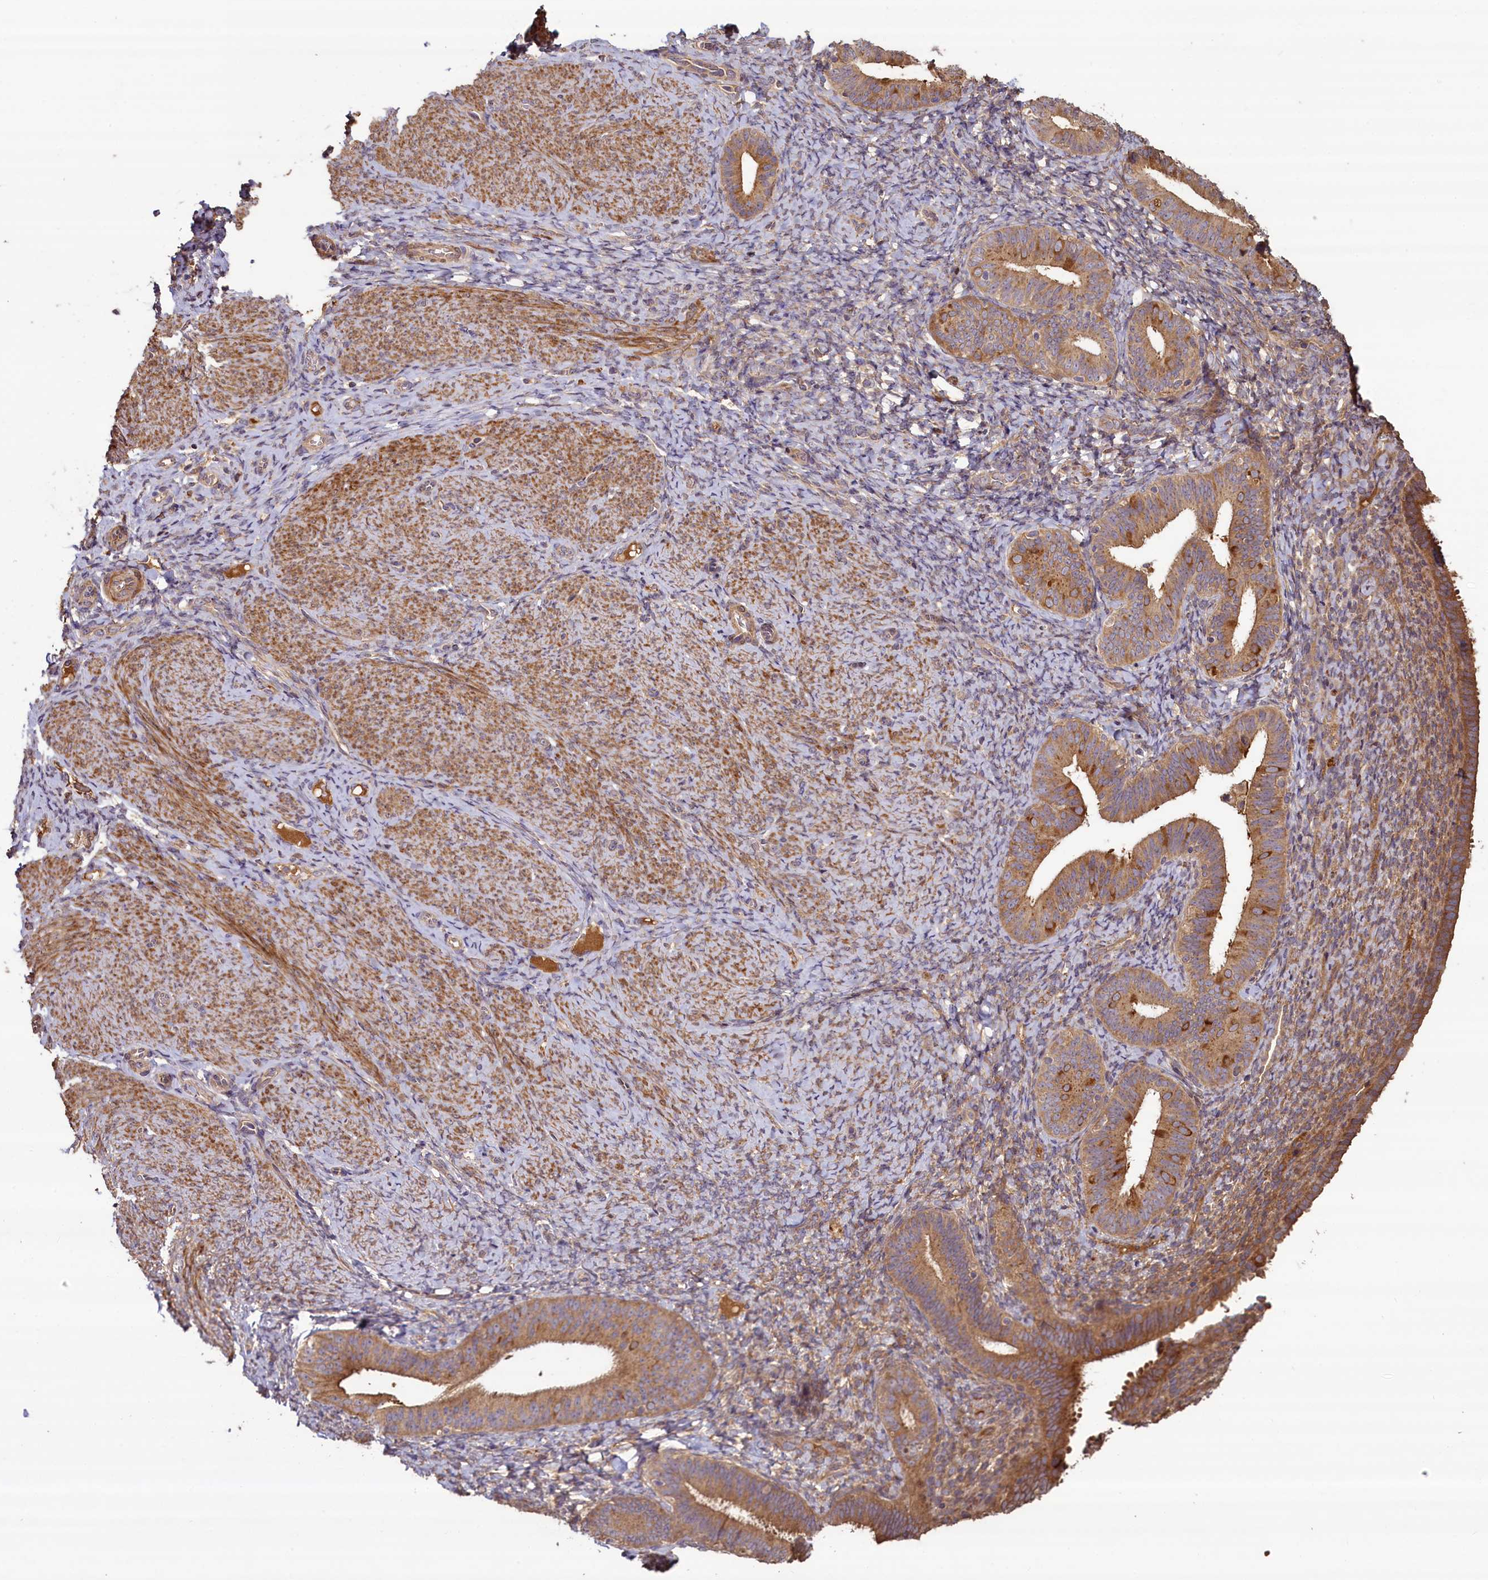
{"staining": {"intensity": "moderate", "quantity": ">75%", "location": "cytoplasmic/membranous"}, "tissue": "endometrium", "cell_type": "Cells in endometrial stroma", "image_type": "normal", "snomed": [{"axis": "morphology", "description": "Normal tissue, NOS"}, {"axis": "topography", "description": "Endometrium"}], "caption": "A brown stain labels moderate cytoplasmic/membranous positivity of a protein in cells in endometrial stroma of benign human endometrium.", "gene": "NUDT6", "patient": {"sex": "female", "age": 65}}